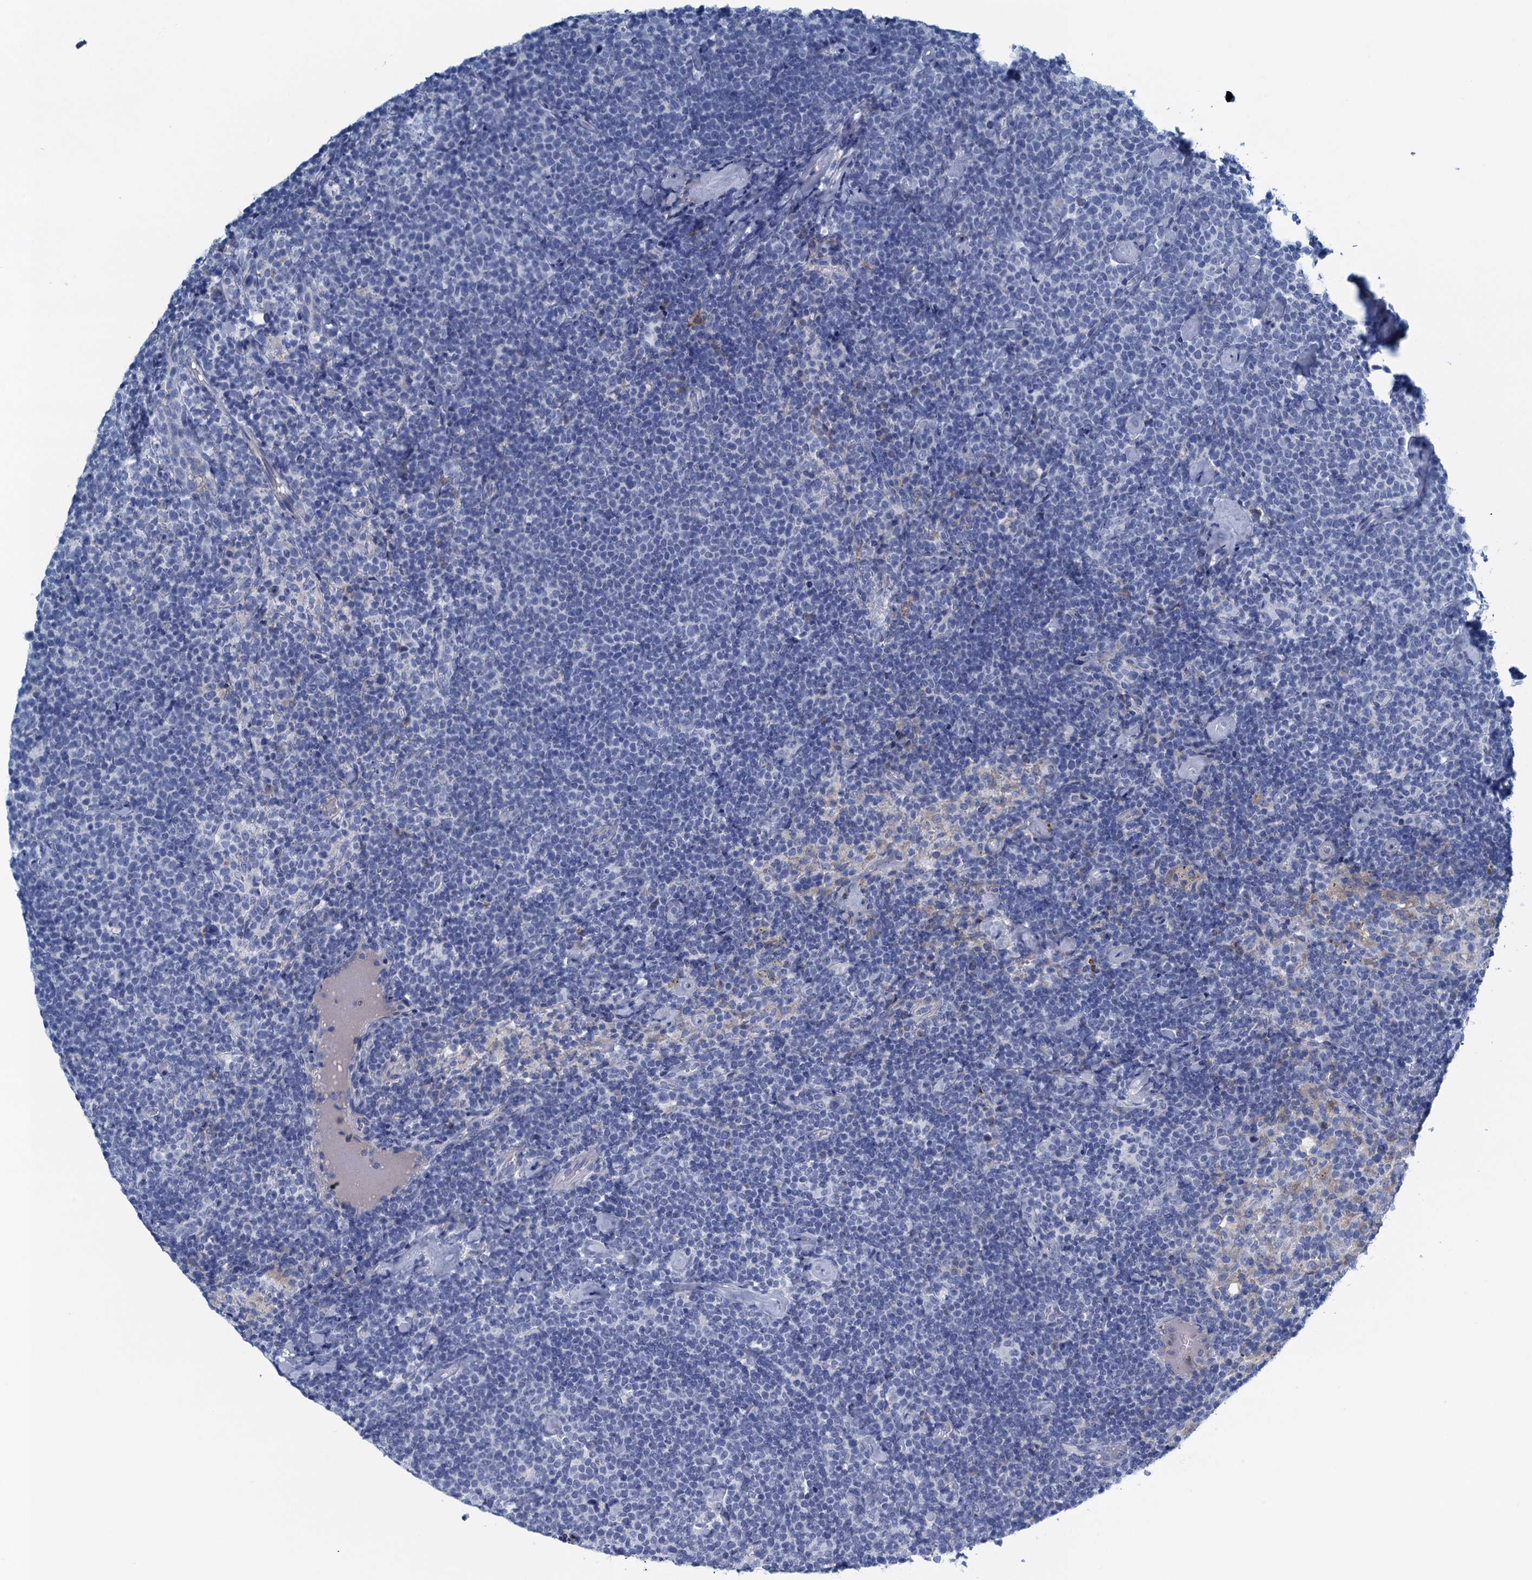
{"staining": {"intensity": "negative", "quantity": "none", "location": "none"}, "tissue": "lymphoma", "cell_type": "Tumor cells", "image_type": "cancer", "snomed": [{"axis": "morphology", "description": "Malignant lymphoma, non-Hodgkin's type, High grade"}, {"axis": "topography", "description": "Lymph node"}], "caption": "The micrograph displays no staining of tumor cells in malignant lymphoma, non-Hodgkin's type (high-grade).", "gene": "C10orf88", "patient": {"sex": "male", "age": 61}}